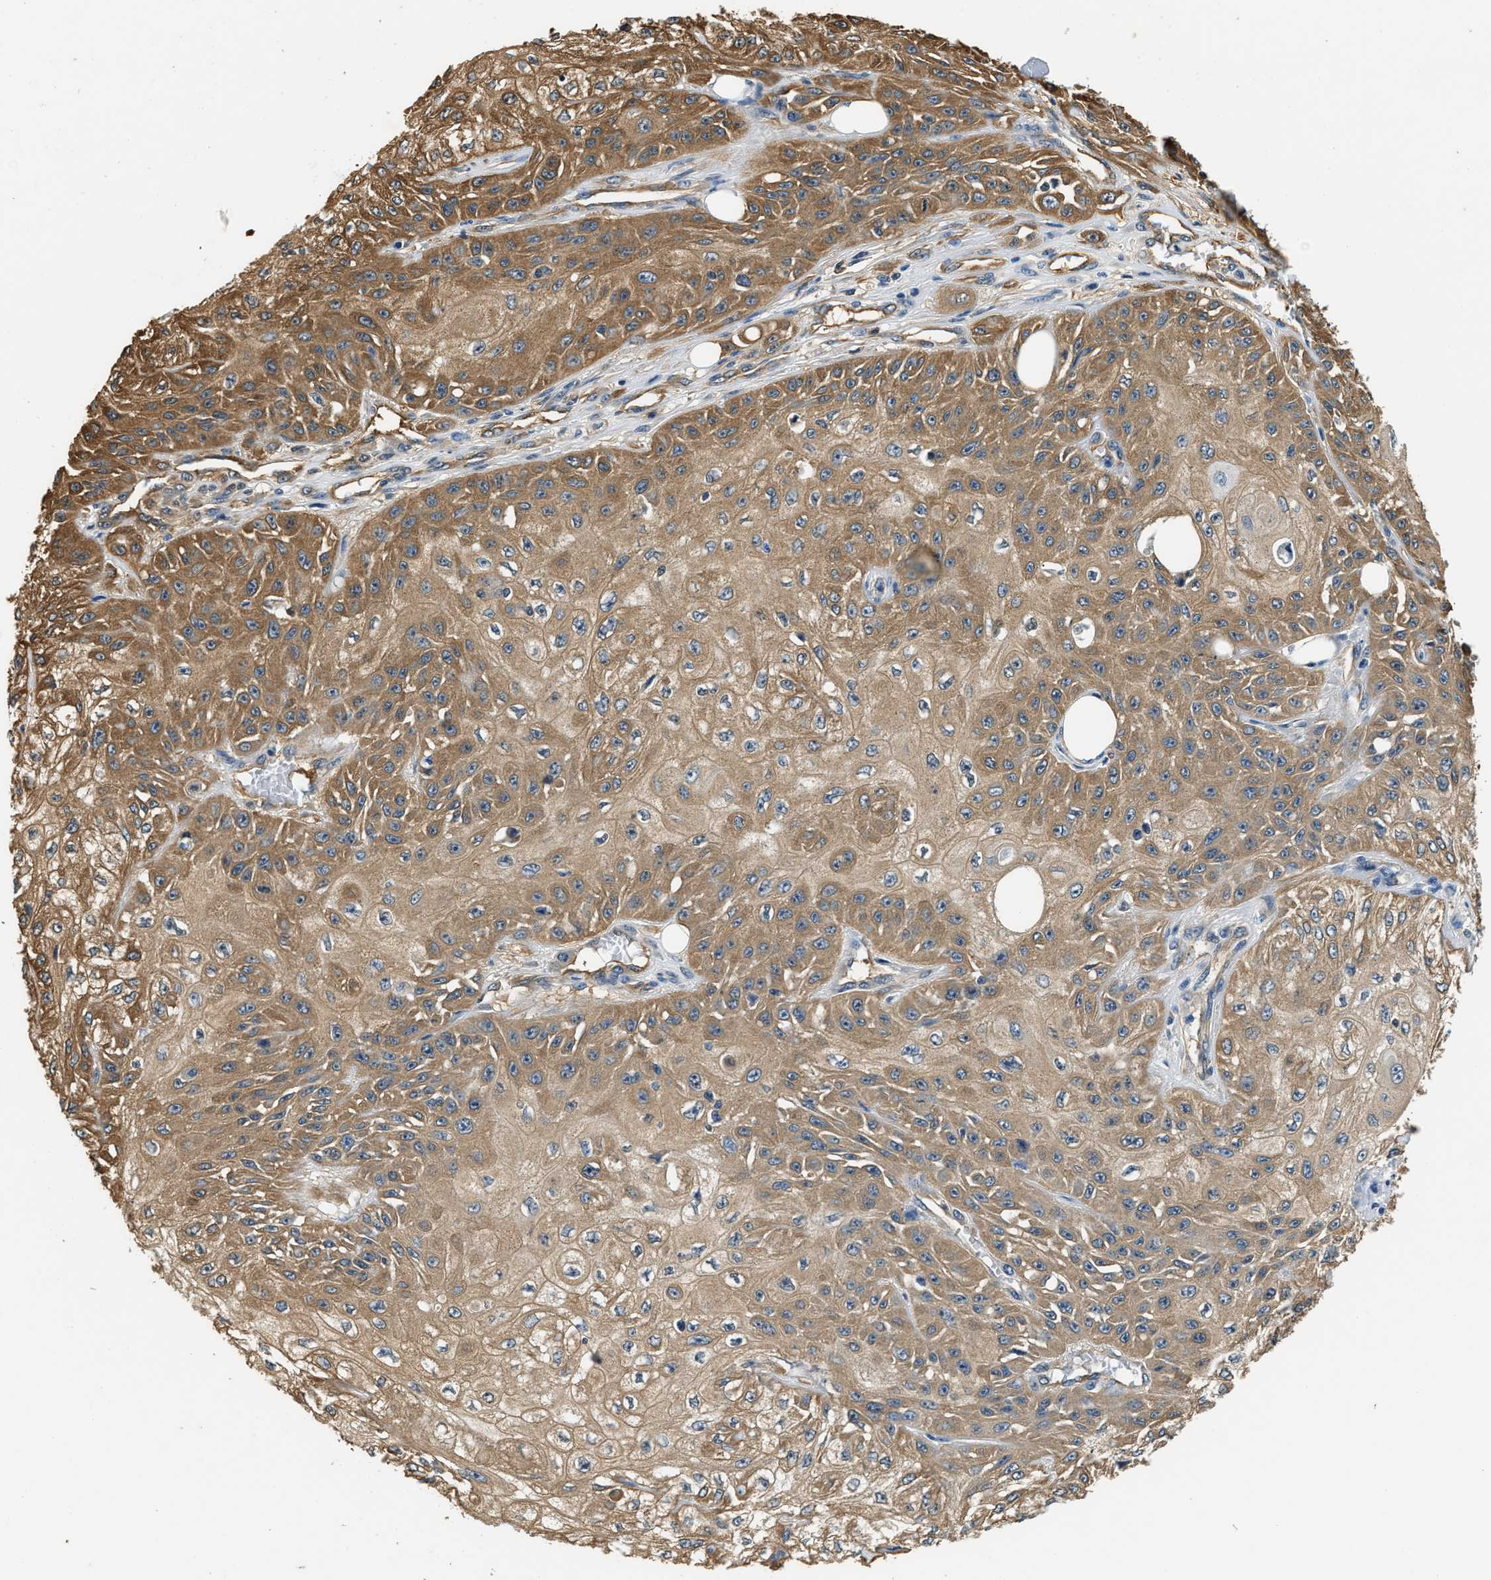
{"staining": {"intensity": "moderate", "quantity": ">75%", "location": "cytoplasmic/membranous"}, "tissue": "skin cancer", "cell_type": "Tumor cells", "image_type": "cancer", "snomed": [{"axis": "morphology", "description": "Squamous cell carcinoma, NOS"}, {"axis": "morphology", "description": "Squamous cell carcinoma, metastatic, NOS"}, {"axis": "topography", "description": "Skin"}, {"axis": "topography", "description": "Lymph node"}], "caption": "Immunohistochemical staining of human skin cancer (metastatic squamous cell carcinoma) shows moderate cytoplasmic/membranous protein expression in approximately >75% of tumor cells.", "gene": "PPP2R1B", "patient": {"sex": "male", "age": 75}}